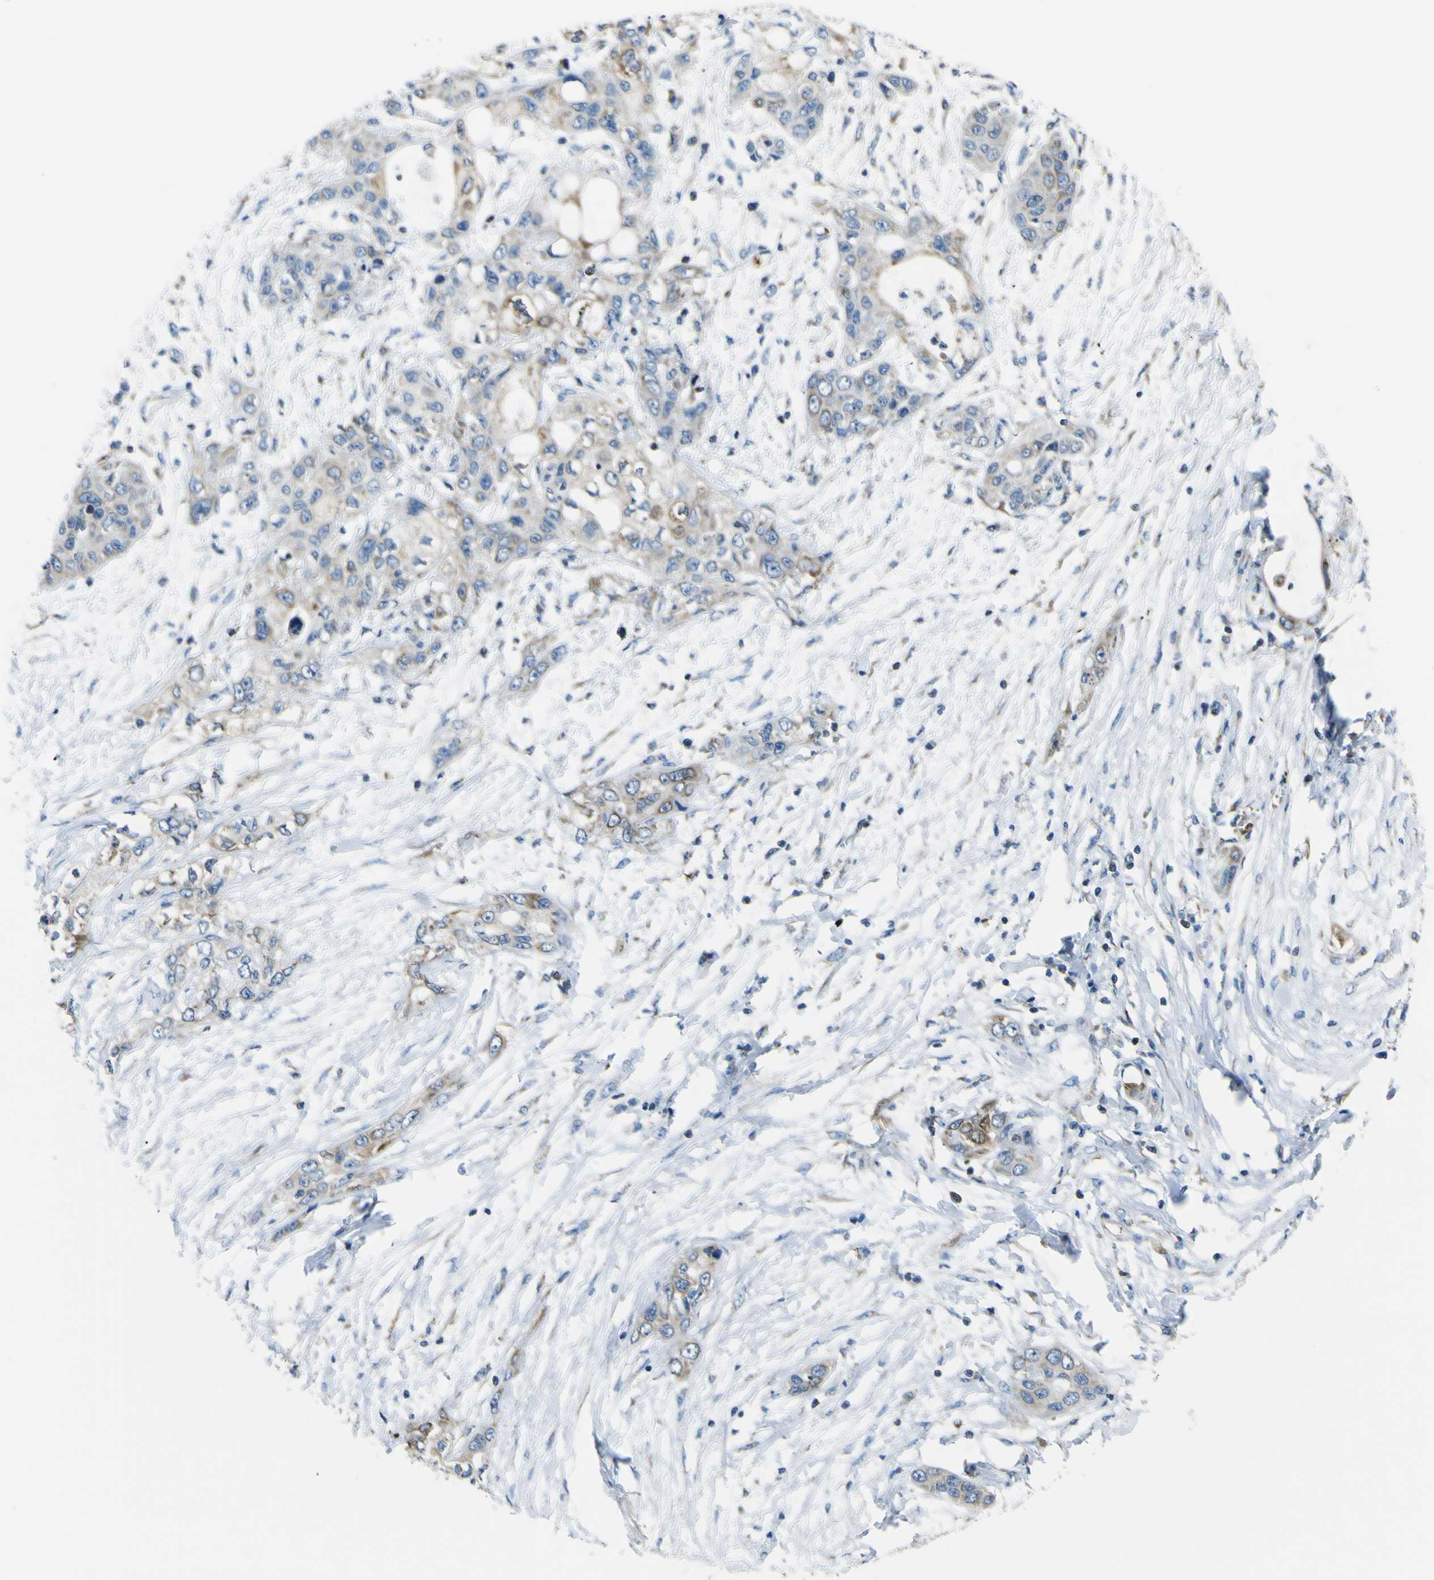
{"staining": {"intensity": "weak", "quantity": ">75%", "location": "cytoplasmic/membranous"}, "tissue": "pancreatic cancer", "cell_type": "Tumor cells", "image_type": "cancer", "snomed": [{"axis": "morphology", "description": "Adenocarcinoma, NOS"}, {"axis": "topography", "description": "Pancreas"}], "caption": "Brown immunohistochemical staining in human adenocarcinoma (pancreatic) displays weak cytoplasmic/membranous positivity in approximately >75% of tumor cells.", "gene": "STIM1", "patient": {"sex": "female", "age": 70}}